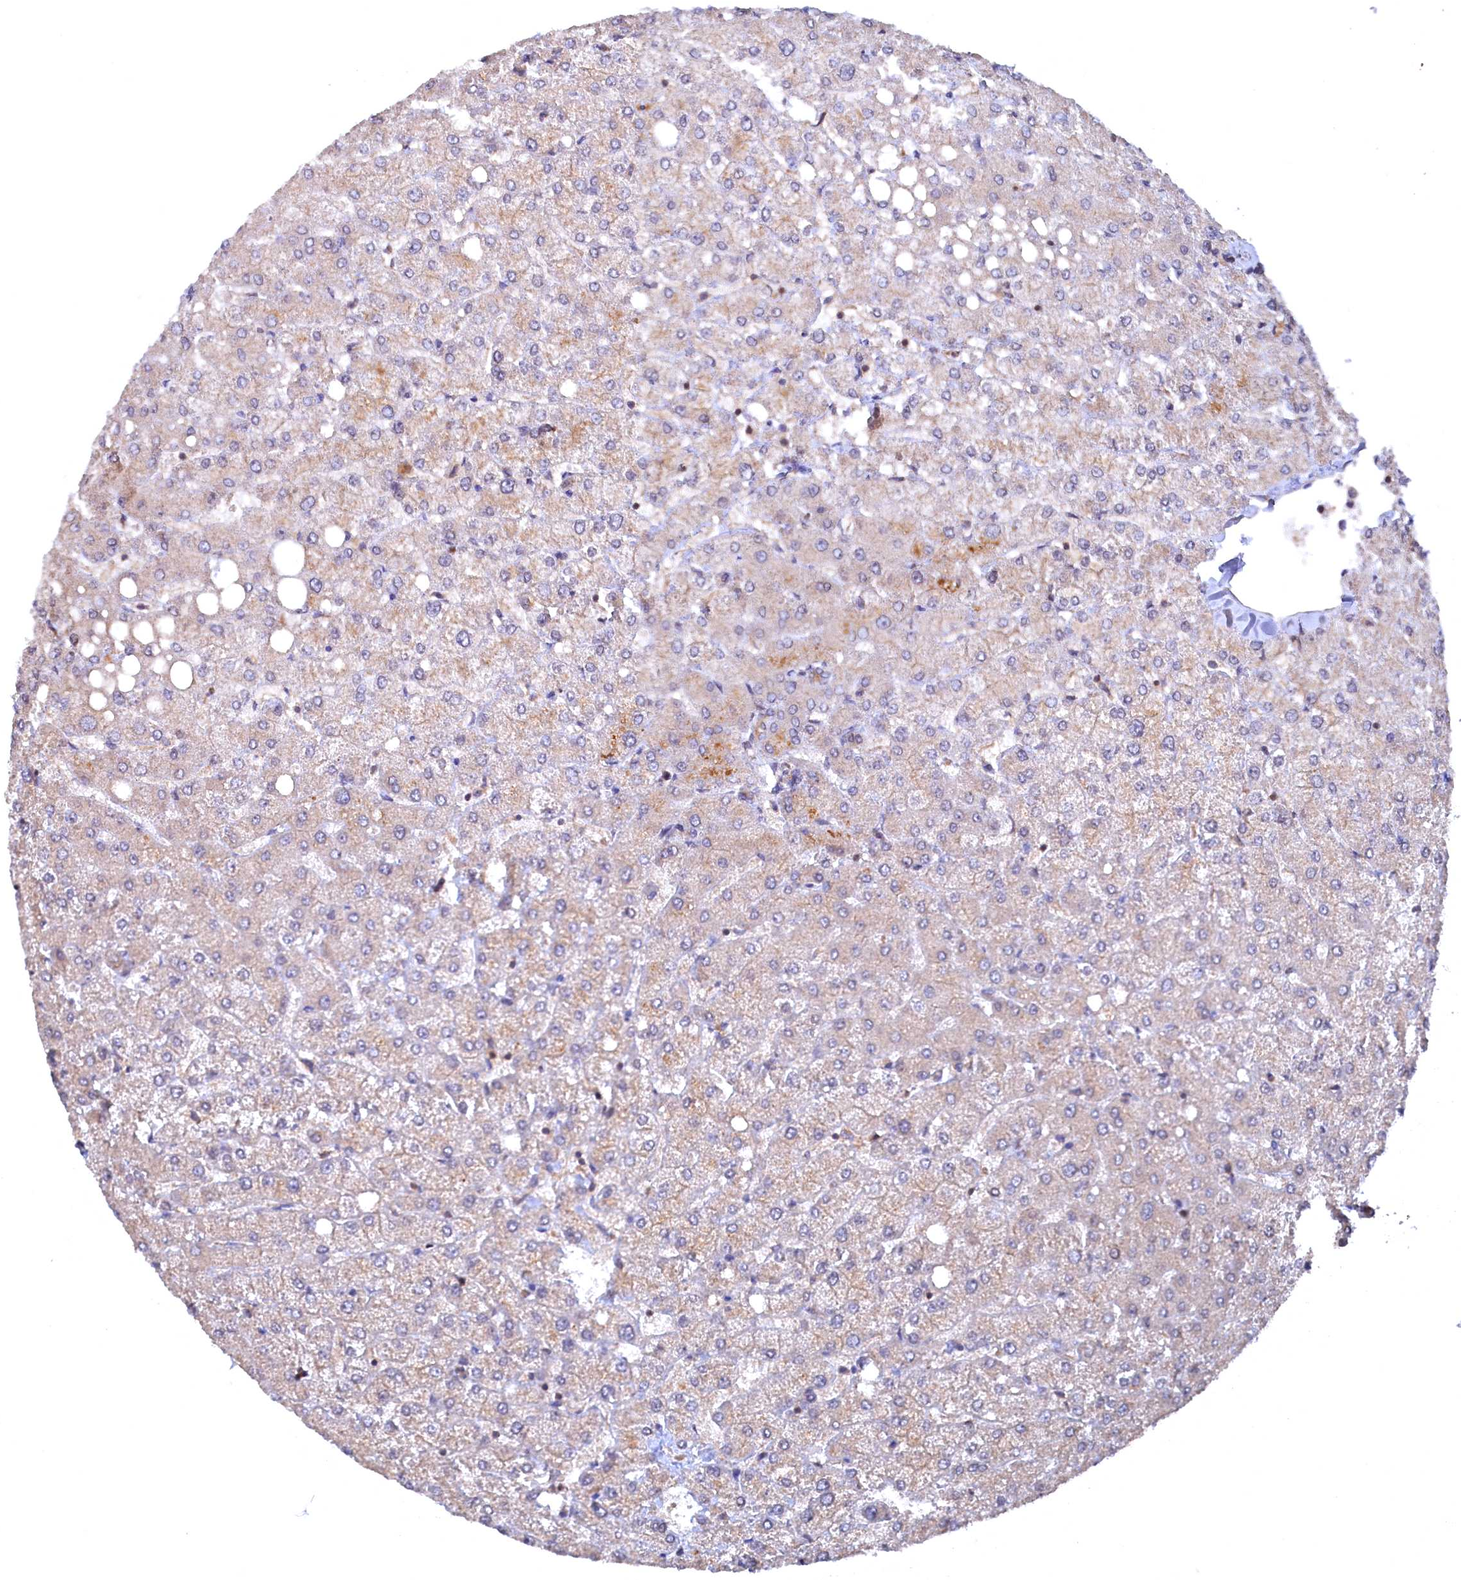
{"staining": {"intensity": "negative", "quantity": "none", "location": "none"}, "tissue": "liver", "cell_type": "Cholangiocytes", "image_type": "normal", "snomed": [{"axis": "morphology", "description": "Normal tissue, NOS"}, {"axis": "topography", "description": "Liver"}], "caption": "Immunohistochemistry (IHC) image of unremarkable liver: human liver stained with DAB (3,3'-diaminobenzidine) shows no significant protein staining in cholangiocytes. (DAB immunohistochemistry (IHC) visualized using brightfield microscopy, high magnification).", "gene": "TMC5", "patient": {"sex": "female", "age": 54}}